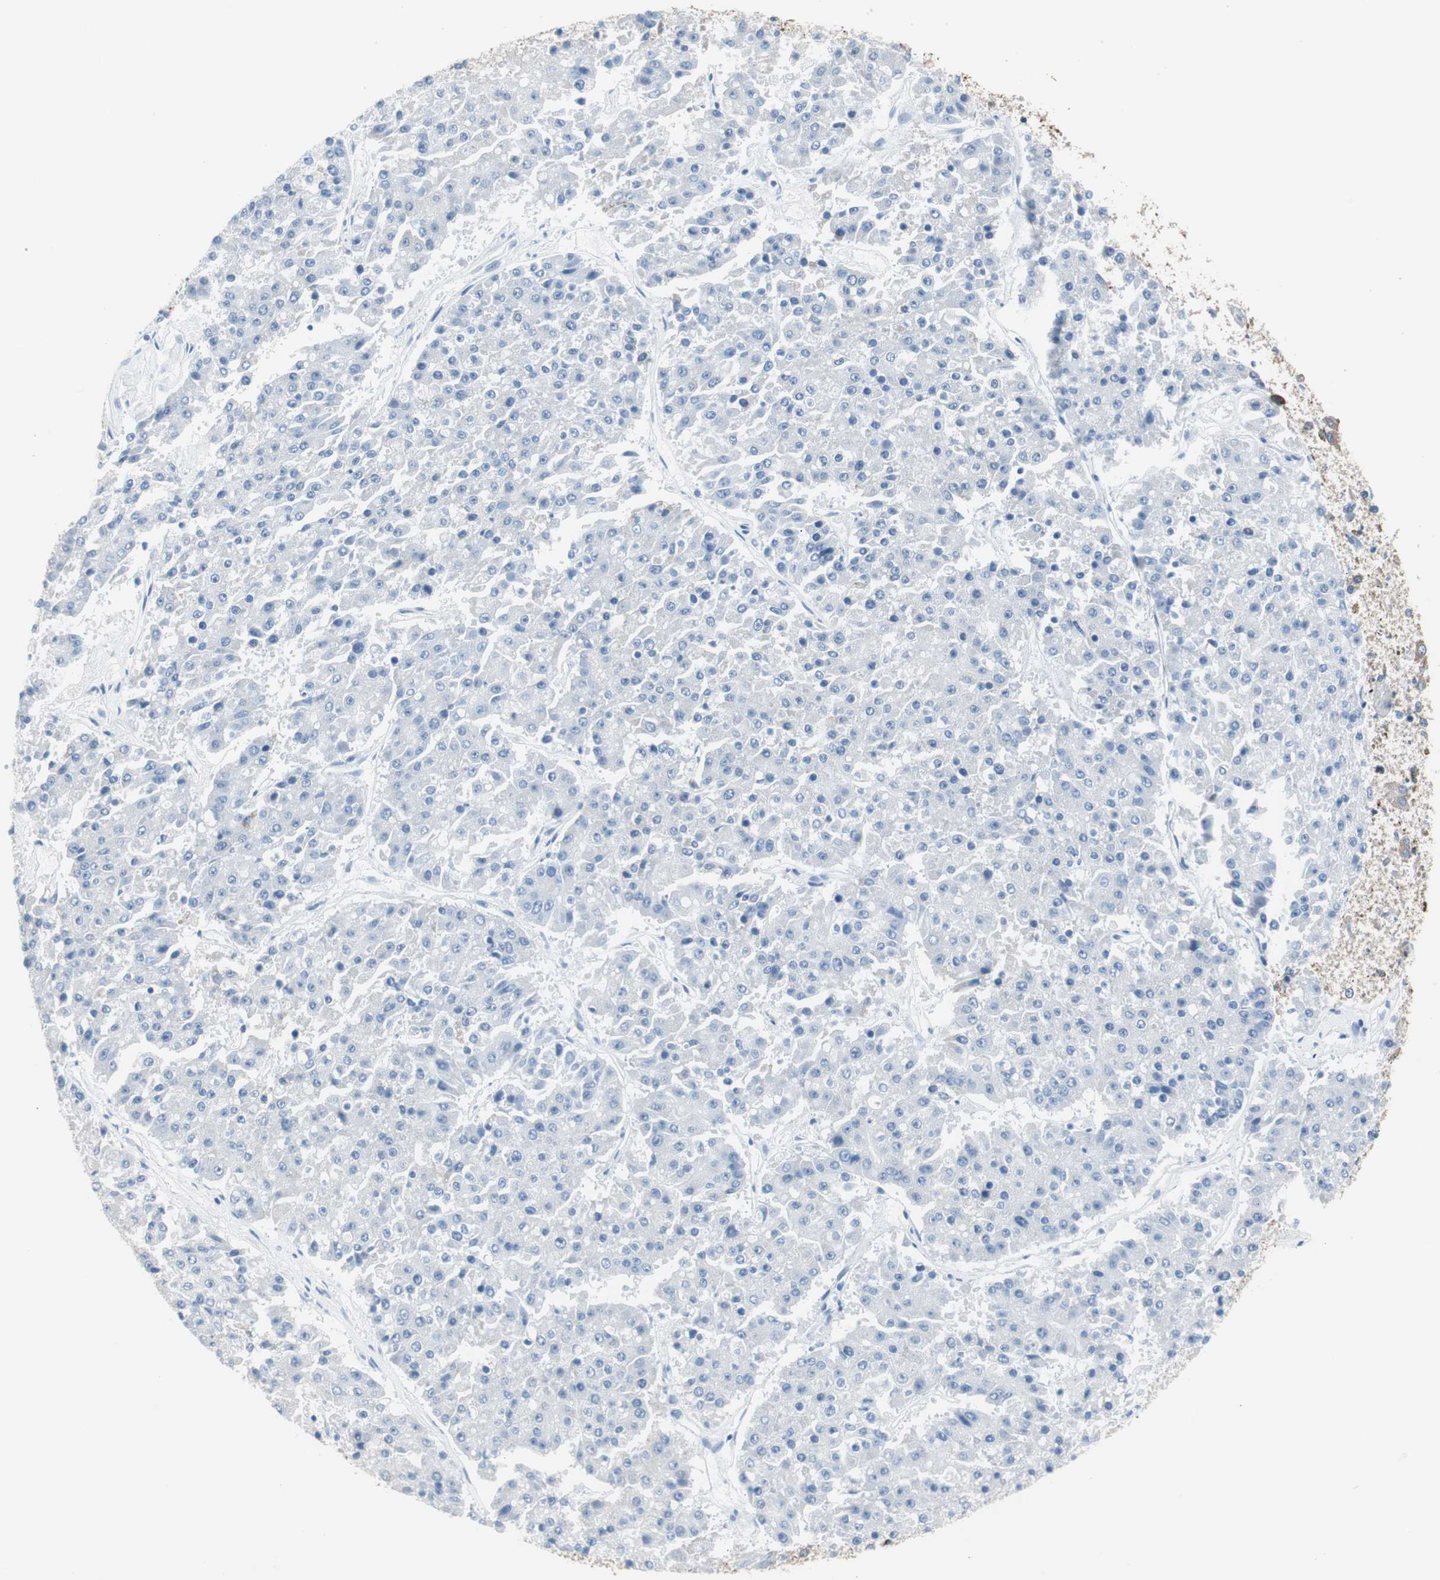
{"staining": {"intensity": "negative", "quantity": "none", "location": "none"}, "tissue": "pancreatic cancer", "cell_type": "Tumor cells", "image_type": "cancer", "snomed": [{"axis": "morphology", "description": "Adenocarcinoma, NOS"}, {"axis": "topography", "description": "Pancreas"}], "caption": "DAB immunohistochemical staining of human pancreatic adenocarcinoma demonstrates no significant staining in tumor cells.", "gene": "S100A7", "patient": {"sex": "male", "age": 50}}